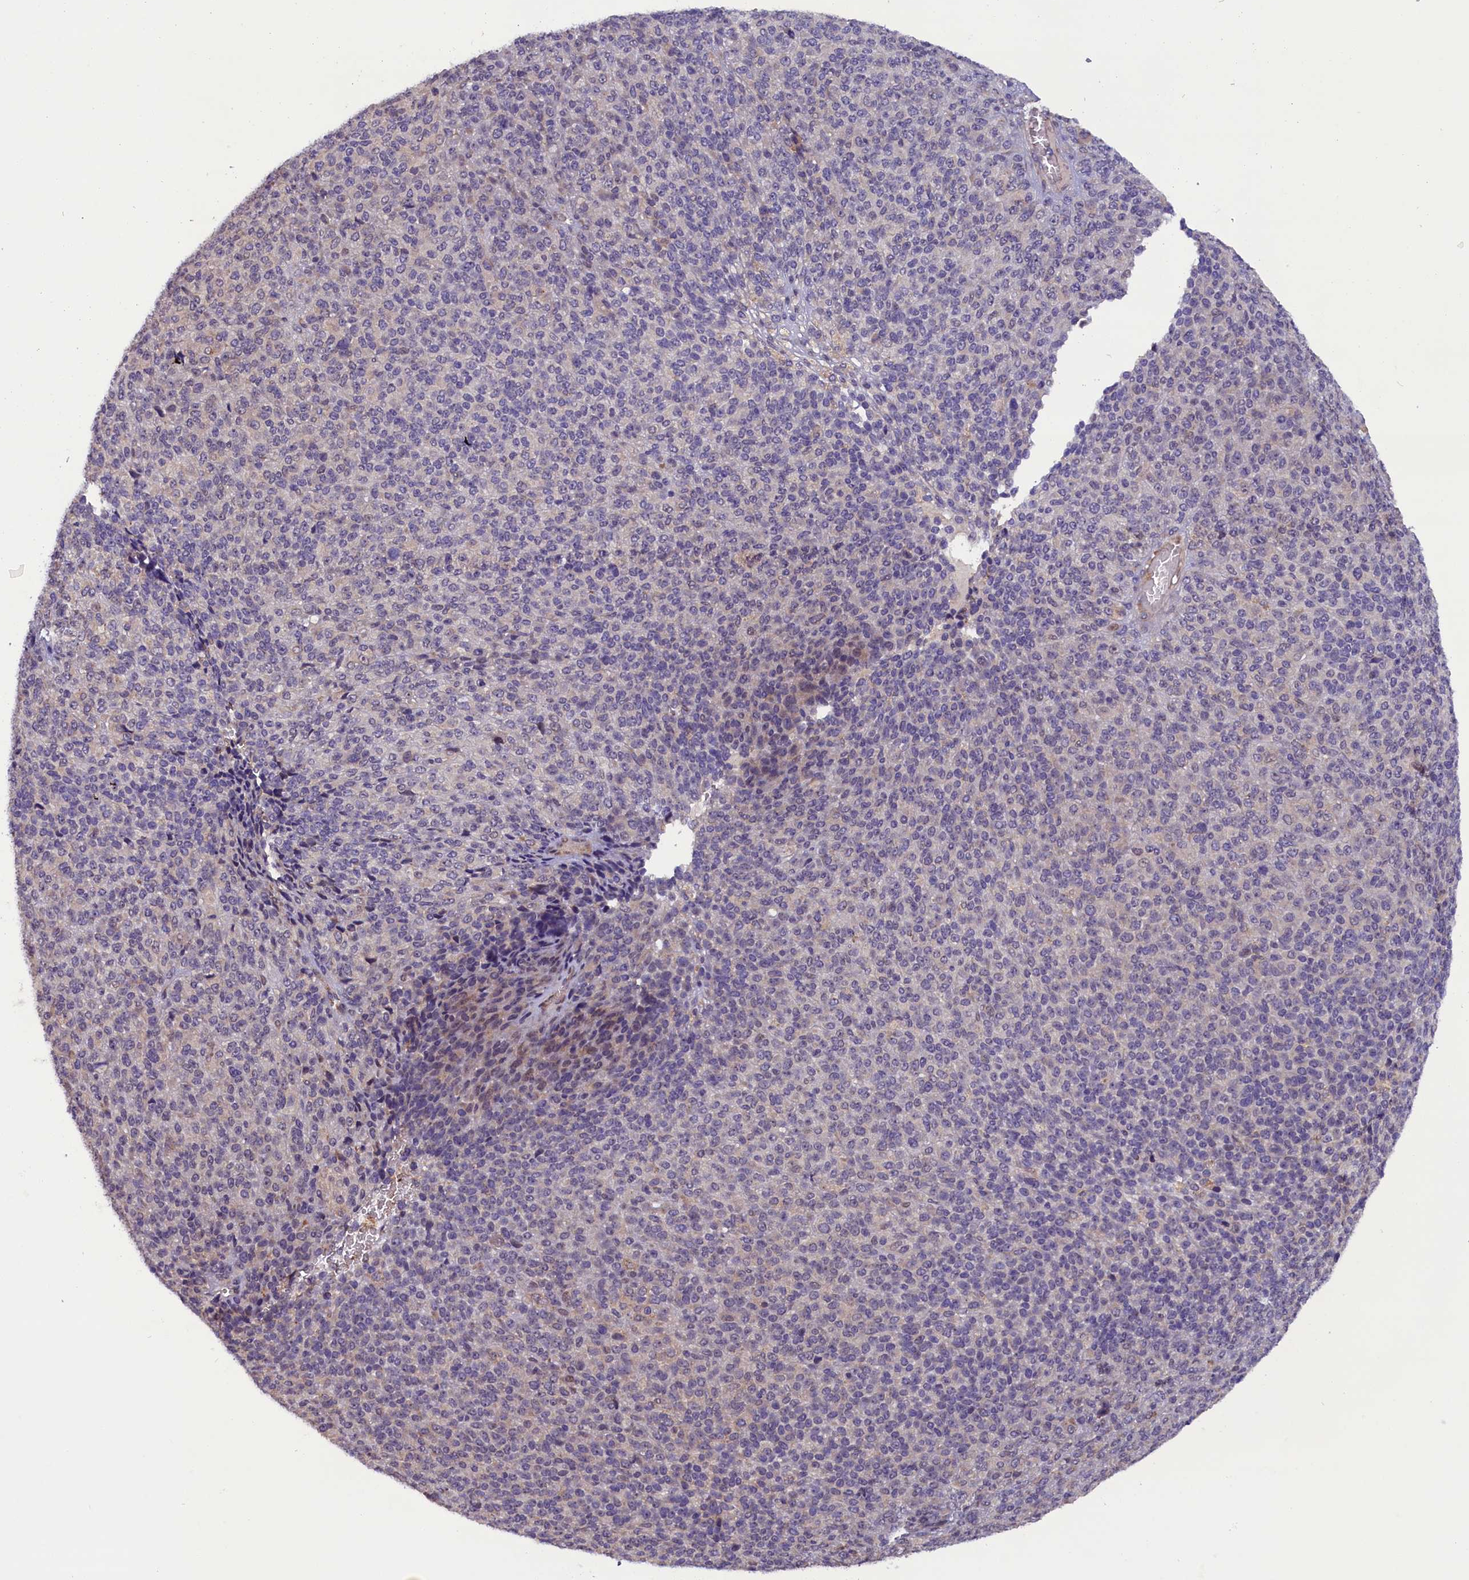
{"staining": {"intensity": "weak", "quantity": "<25%", "location": "cytoplasmic/membranous"}, "tissue": "melanoma", "cell_type": "Tumor cells", "image_type": "cancer", "snomed": [{"axis": "morphology", "description": "Malignant melanoma, Metastatic site"}, {"axis": "topography", "description": "Brain"}], "caption": "High magnification brightfield microscopy of malignant melanoma (metastatic site) stained with DAB (brown) and counterstained with hematoxylin (blue): tumor cells show no significant expression. (DAB IHC, high magnification).", "gene": "CCDC9B", "patient": {"sex": "female", "age": 56}}